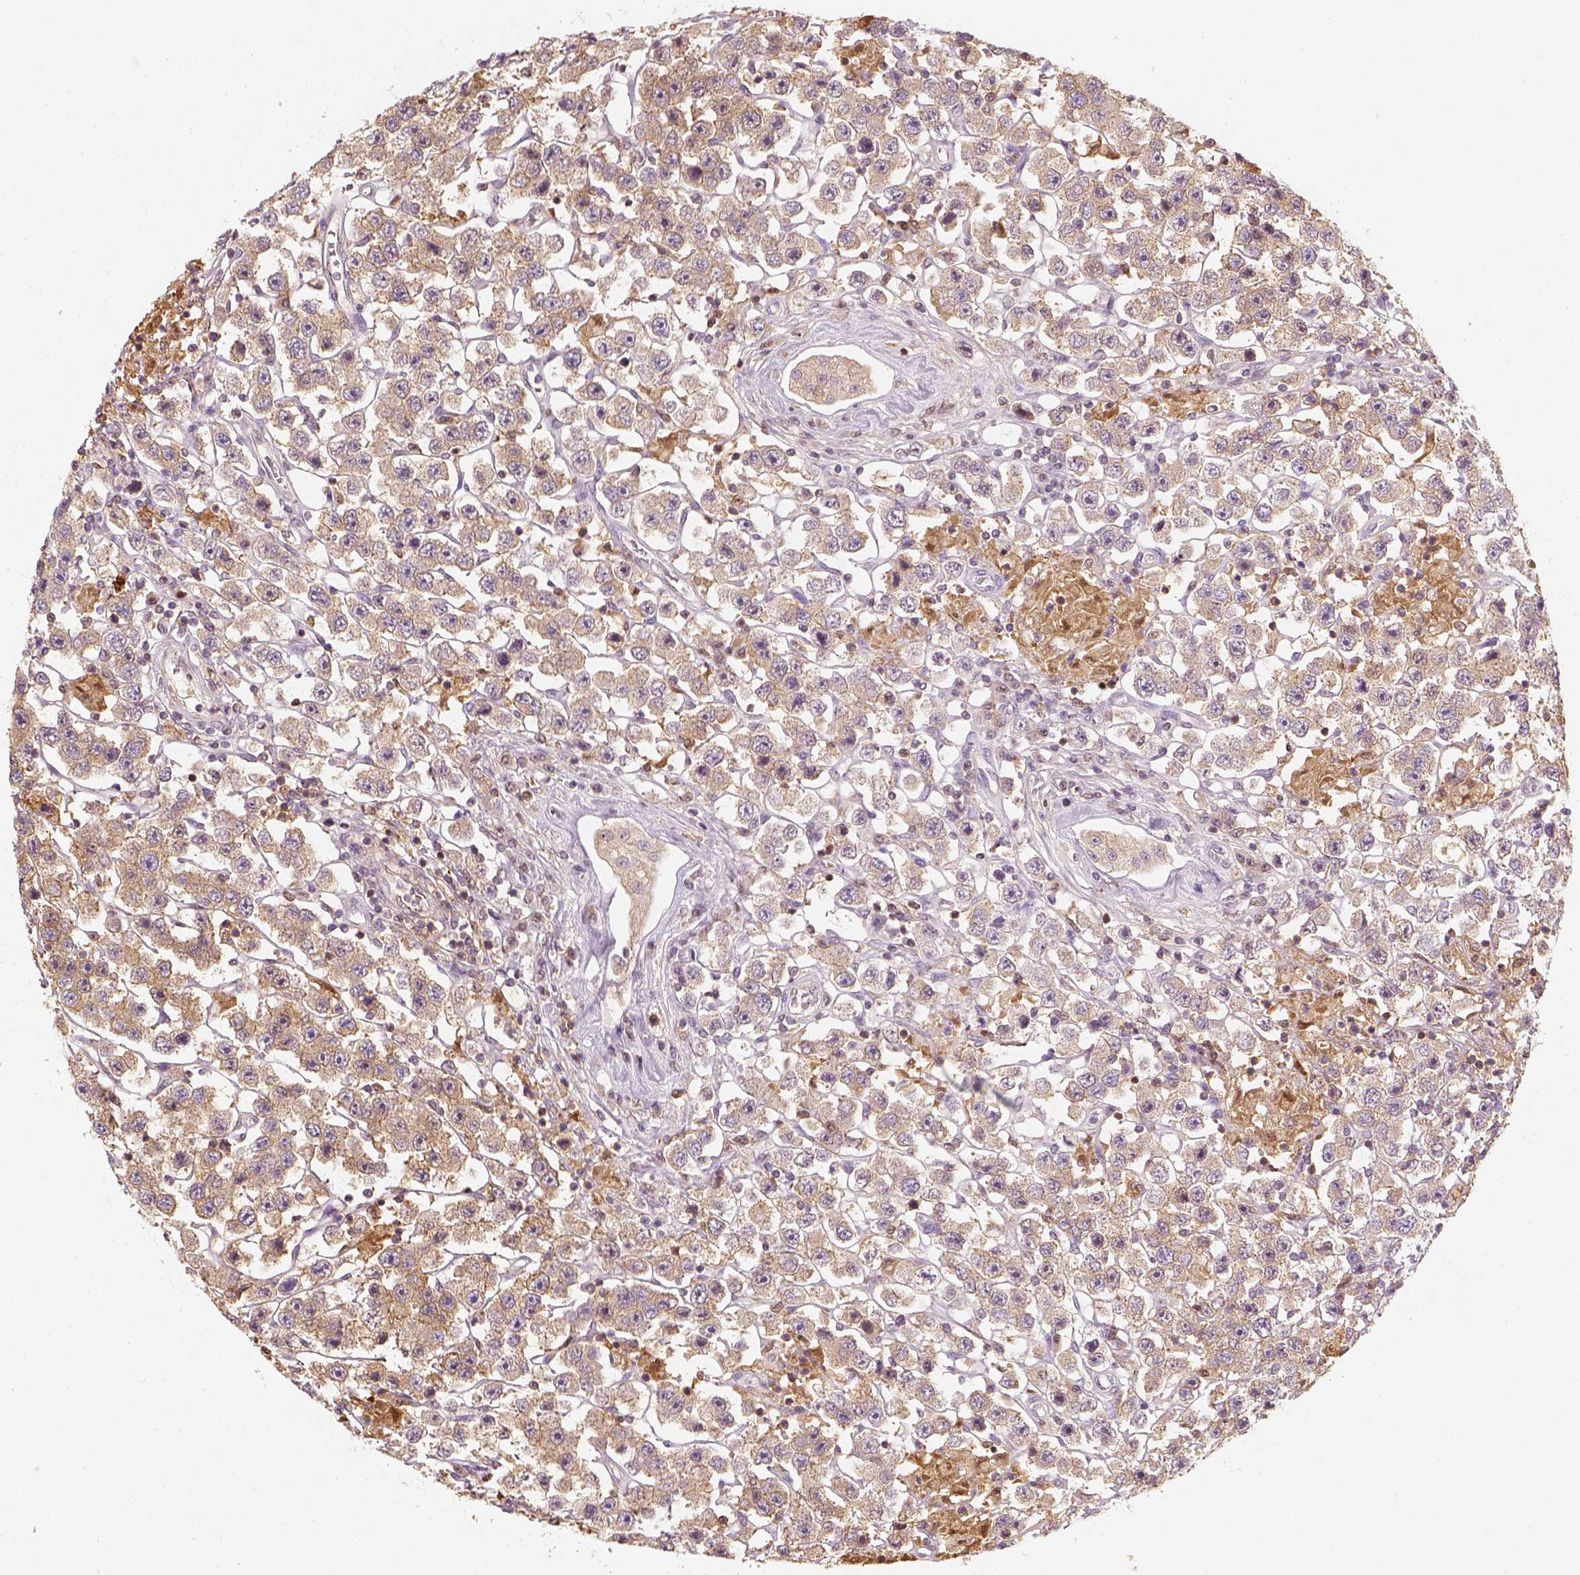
{"staining": {"intensity": "weak", "quantity": ">75%", "location": "cytoplasmic/membranous"}, "tissue": "testis cancer", "cell_type": "Tumor cells", "image_type": "cancer", "snomed": [{"axis": "morphology", "description": "Seminoma, NOS"}, {"axis": "topography", "description": "Testis"}], "caption": "Immunohistochemical staining of seminoma (testis) reveals low levels of weak cytoplasmic/membranous protein positivity in approximately >75% of tumor cells.", "gene": "SQSTM1", "patient": {"sex": "male", "age": 45}}